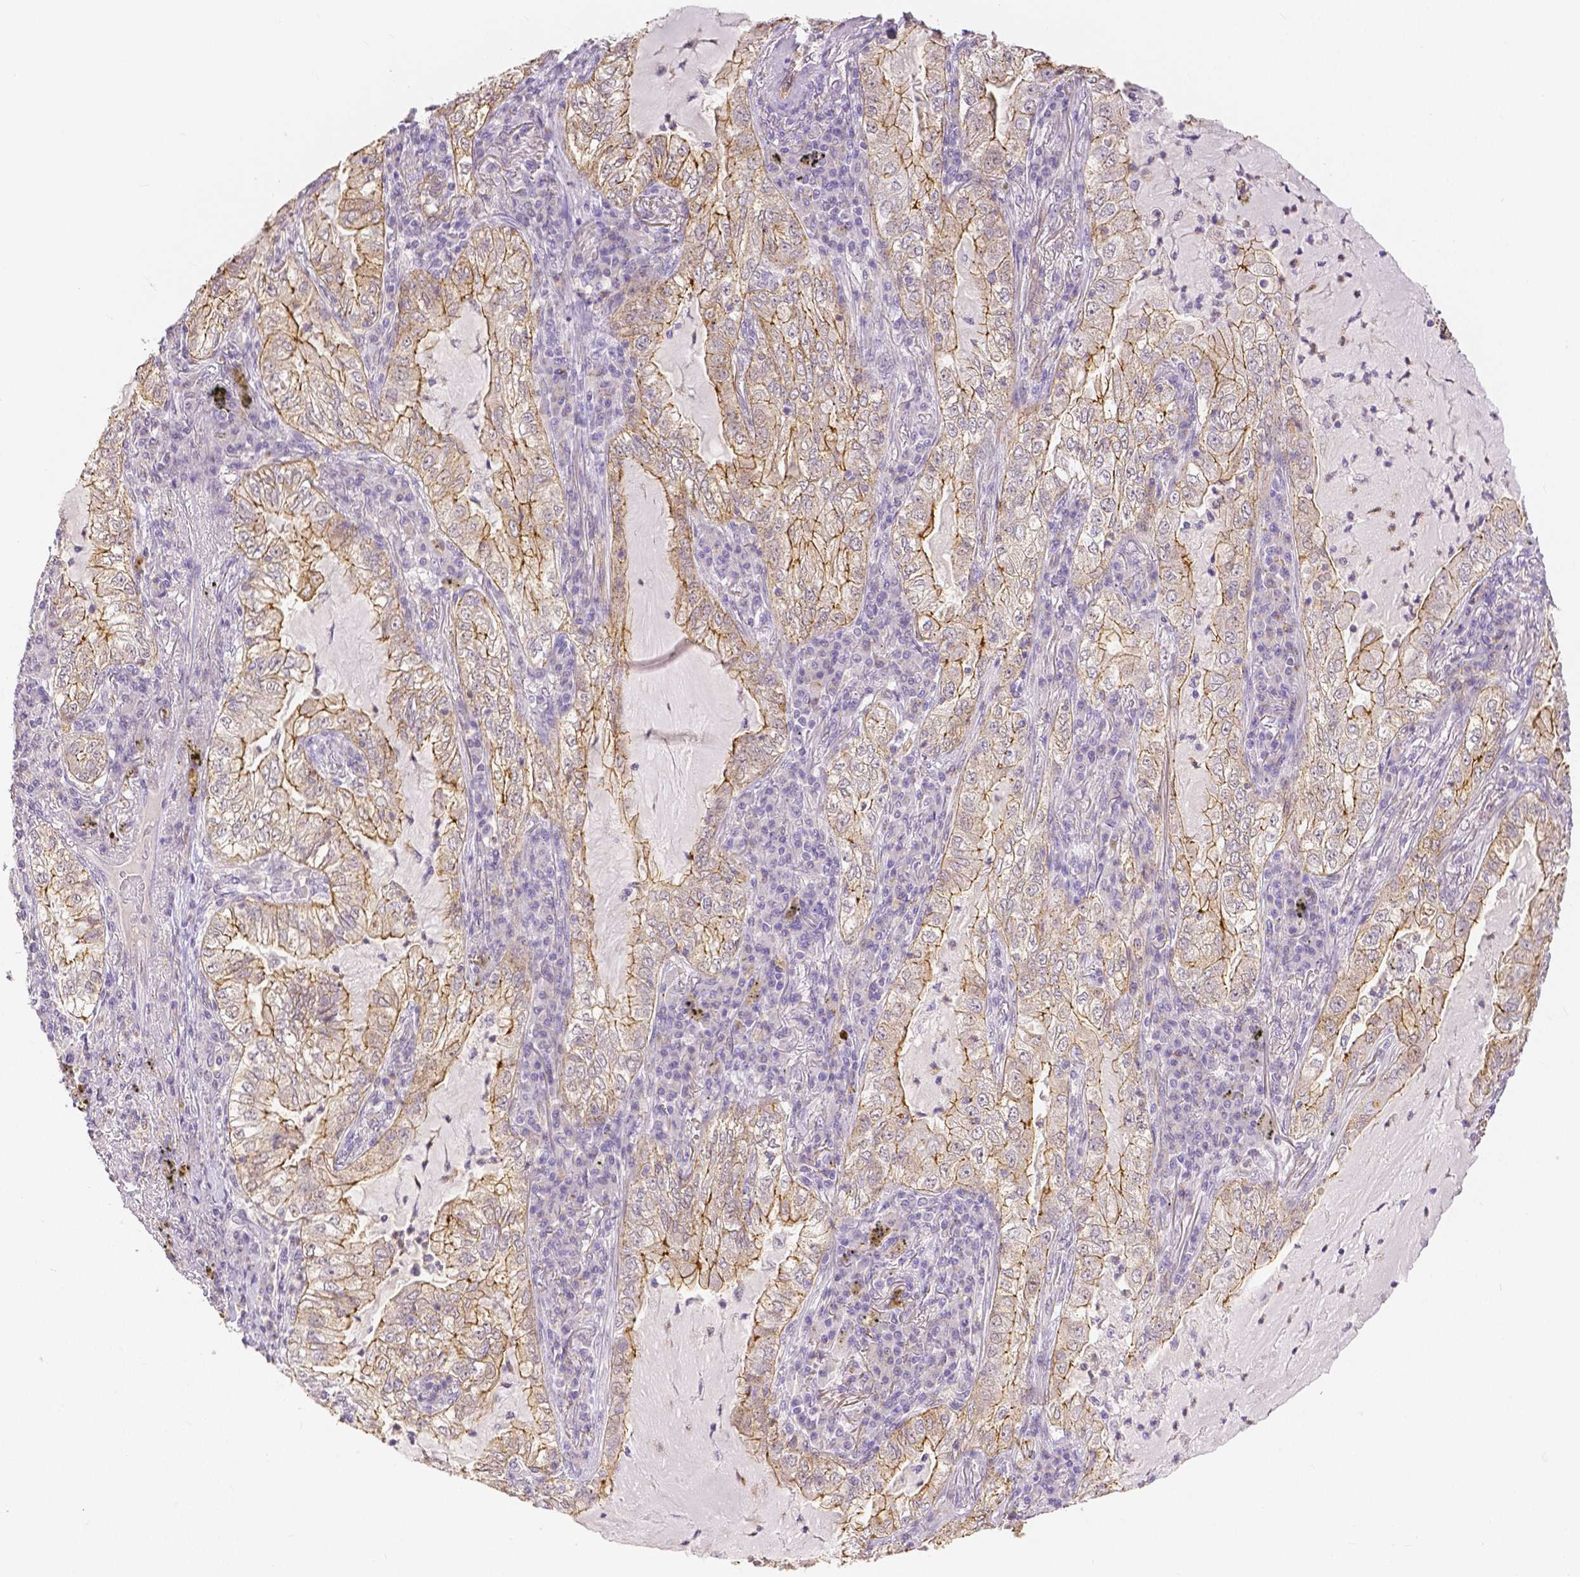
{"staining": {"intensity": "moderate", "quantity": ">75%", "location": "cytoplasmic/membranous"}, "tissue": "lung cancer", "cell_type": "Tumor cells", "image_type": "cancer", "snomed": [{"axis": "morphology", "description": "Adenocarcinoma, NOS"}, {"axis": "topography", "description": "Lung"}], "caption": "Lung cancer stained with immunohistochemistry (IHC) exhibits moderate cytoplasmic/membranous staining in about >75% of tumor cells.", "gene": "OCLN", "patient": {"sex": "female", "age": 73}}